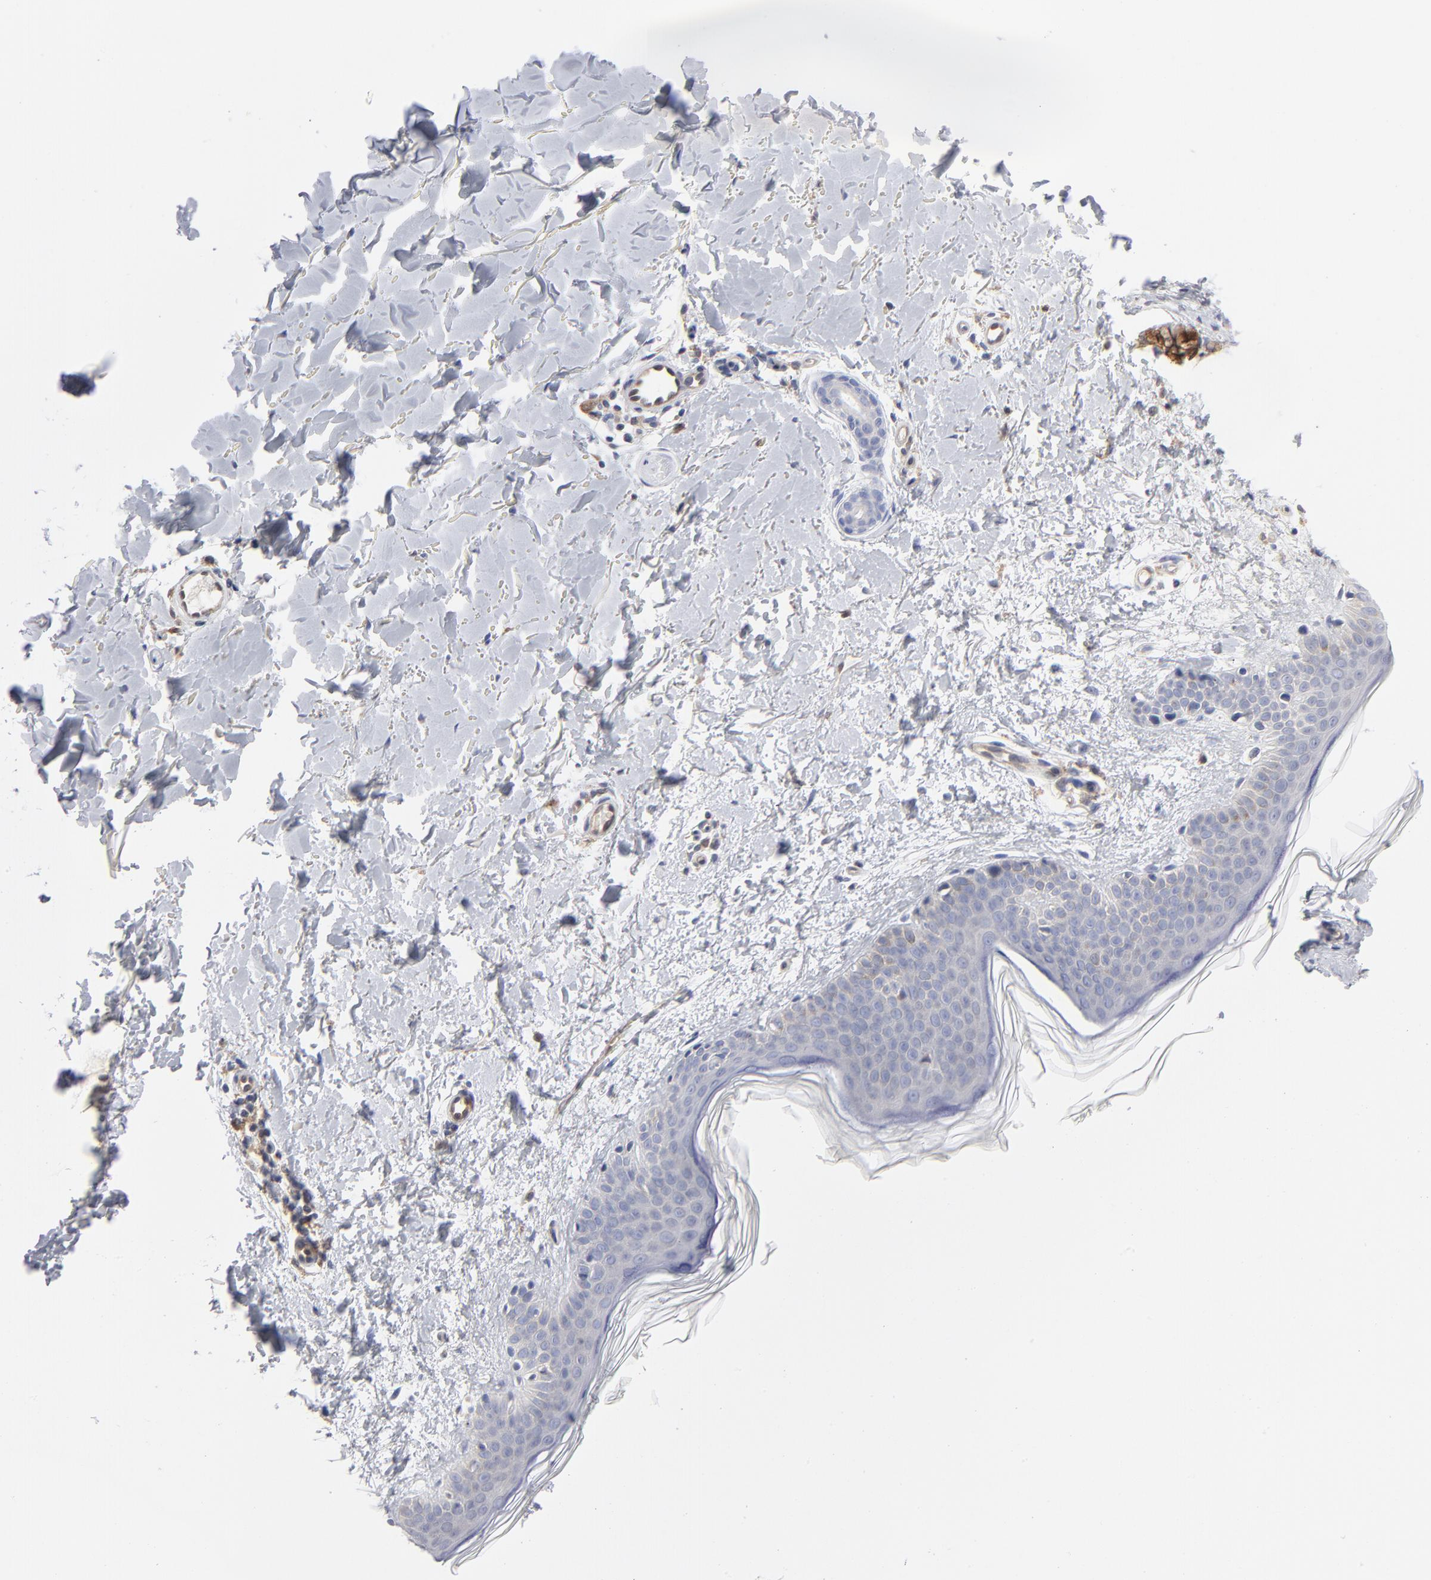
{"staining": {"intensity": "weak", "quantity": "25%-75%", "location": "cytoplasmic/membranous"}, "tissue": "skin", "cell_type": "Fibroblasts", "image_type": "normal", "snomed": [{"axis": "morphology", "description": "Normal tissue, NOS"}, {"axis": "topography", "description": "Skin"}], "caption": "An immunohistochemistry (IHC) photomicrograph of normal tissue is shown. Protein staining in brown labels weak cytoplasmic/membranous positivity in skin within fibroblasts. The protein is stained brown, and the nuclei are stained in blue (DAB IHC with brightfield microscopy, high magnification).", "gene": "ARRB1", "patient": {"sex": "female", "age": 56}}